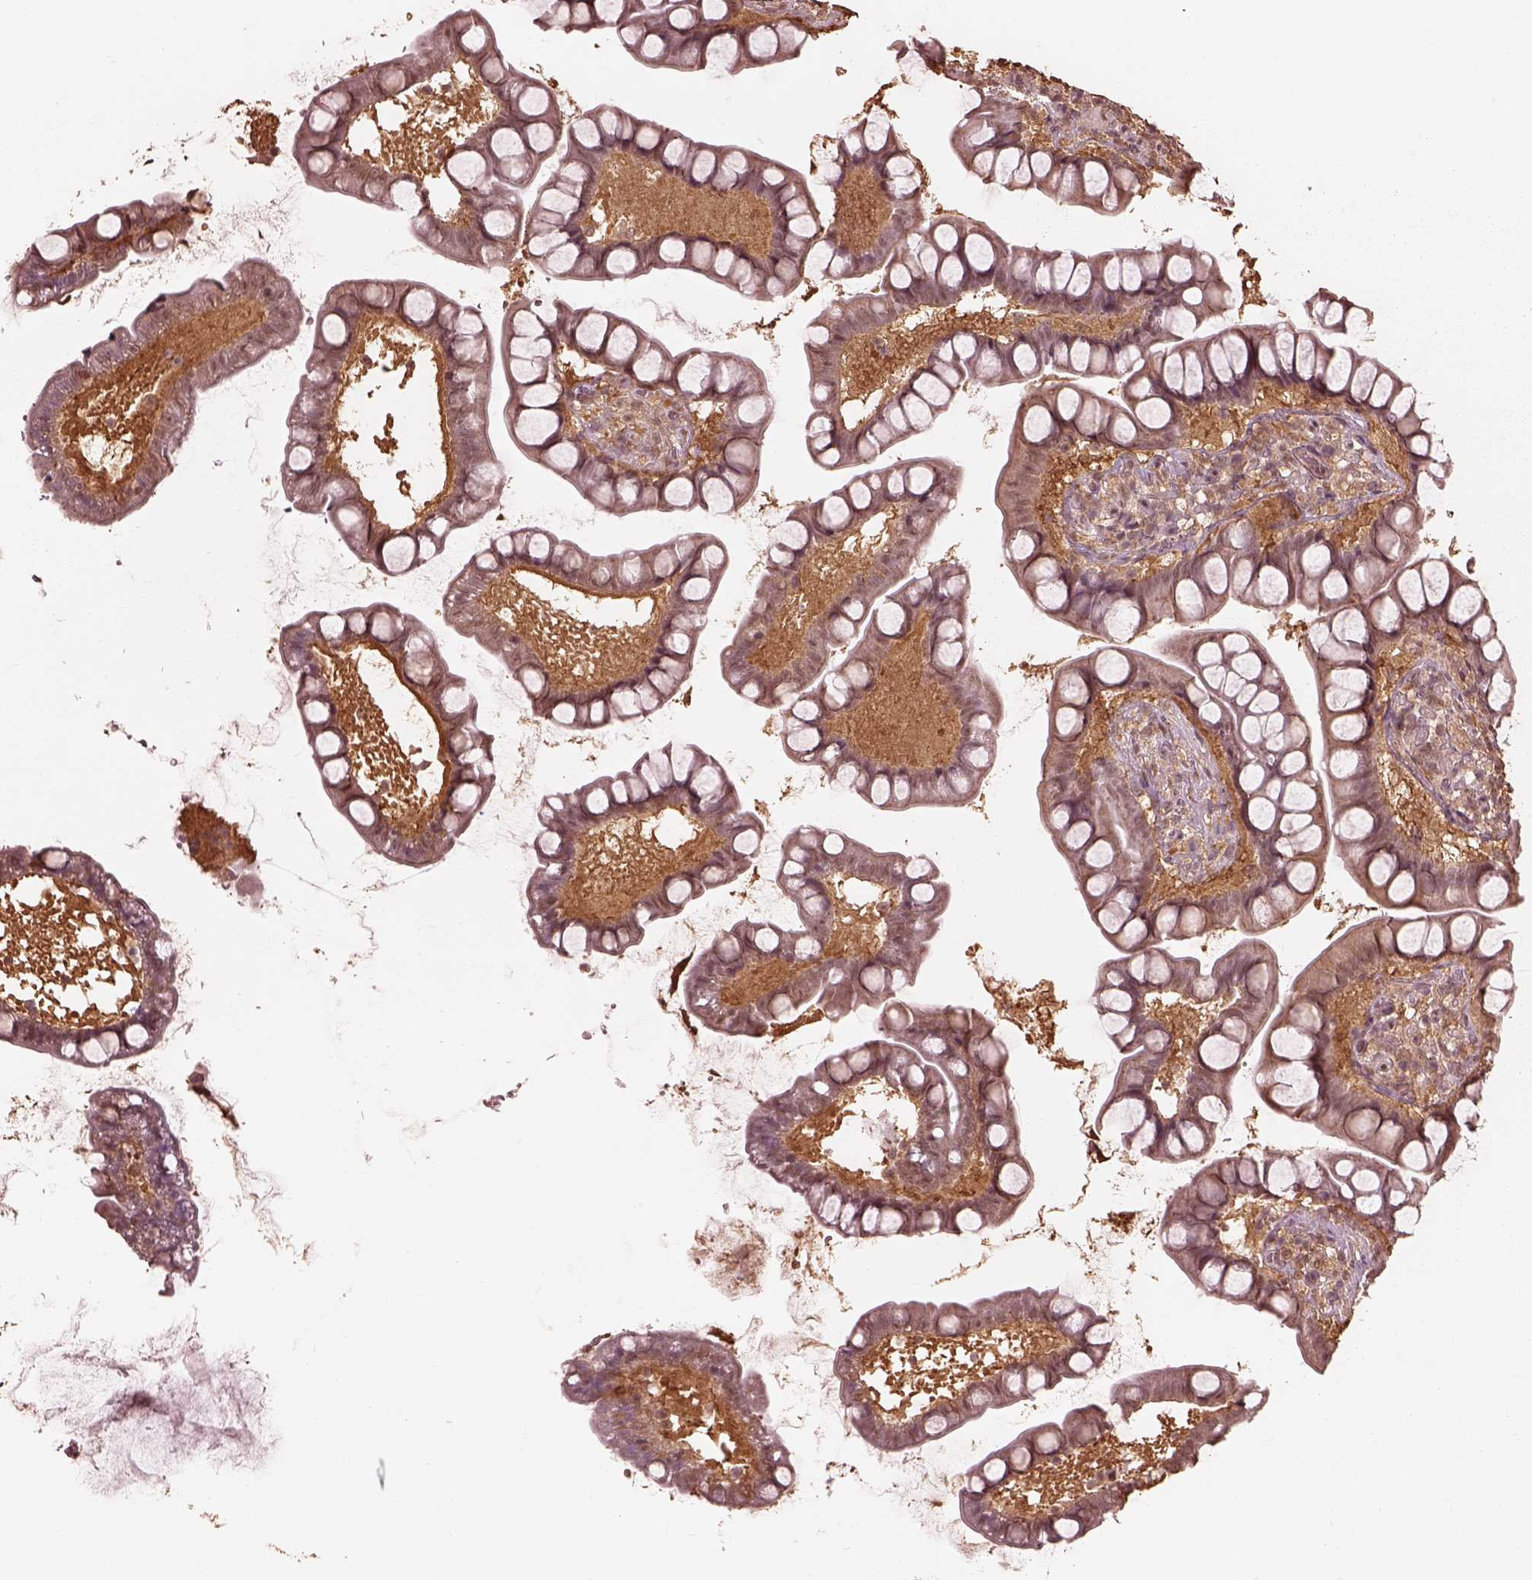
{"staining": {"intensity": "moderate", "quantity": "25%-75%", "location": "cytoplasmic/membranous"}, "tissue": "small intestine", "cell_type": "Glandular cells", "image_type": "normal", "snomed": [{"axis": "morphology", "description": "Normal tissue, NOS"}, {"axis": "topography", "description": "Small intestine"}], "caption": "Protein expression analysis of unremarkable human small intestine reveals moderate cytoplasmic/membranous positivity in approximately 25%-75% of glandular cells.", "gene": "PSMC5", "patient": {"sex": "male", "age": 70}}